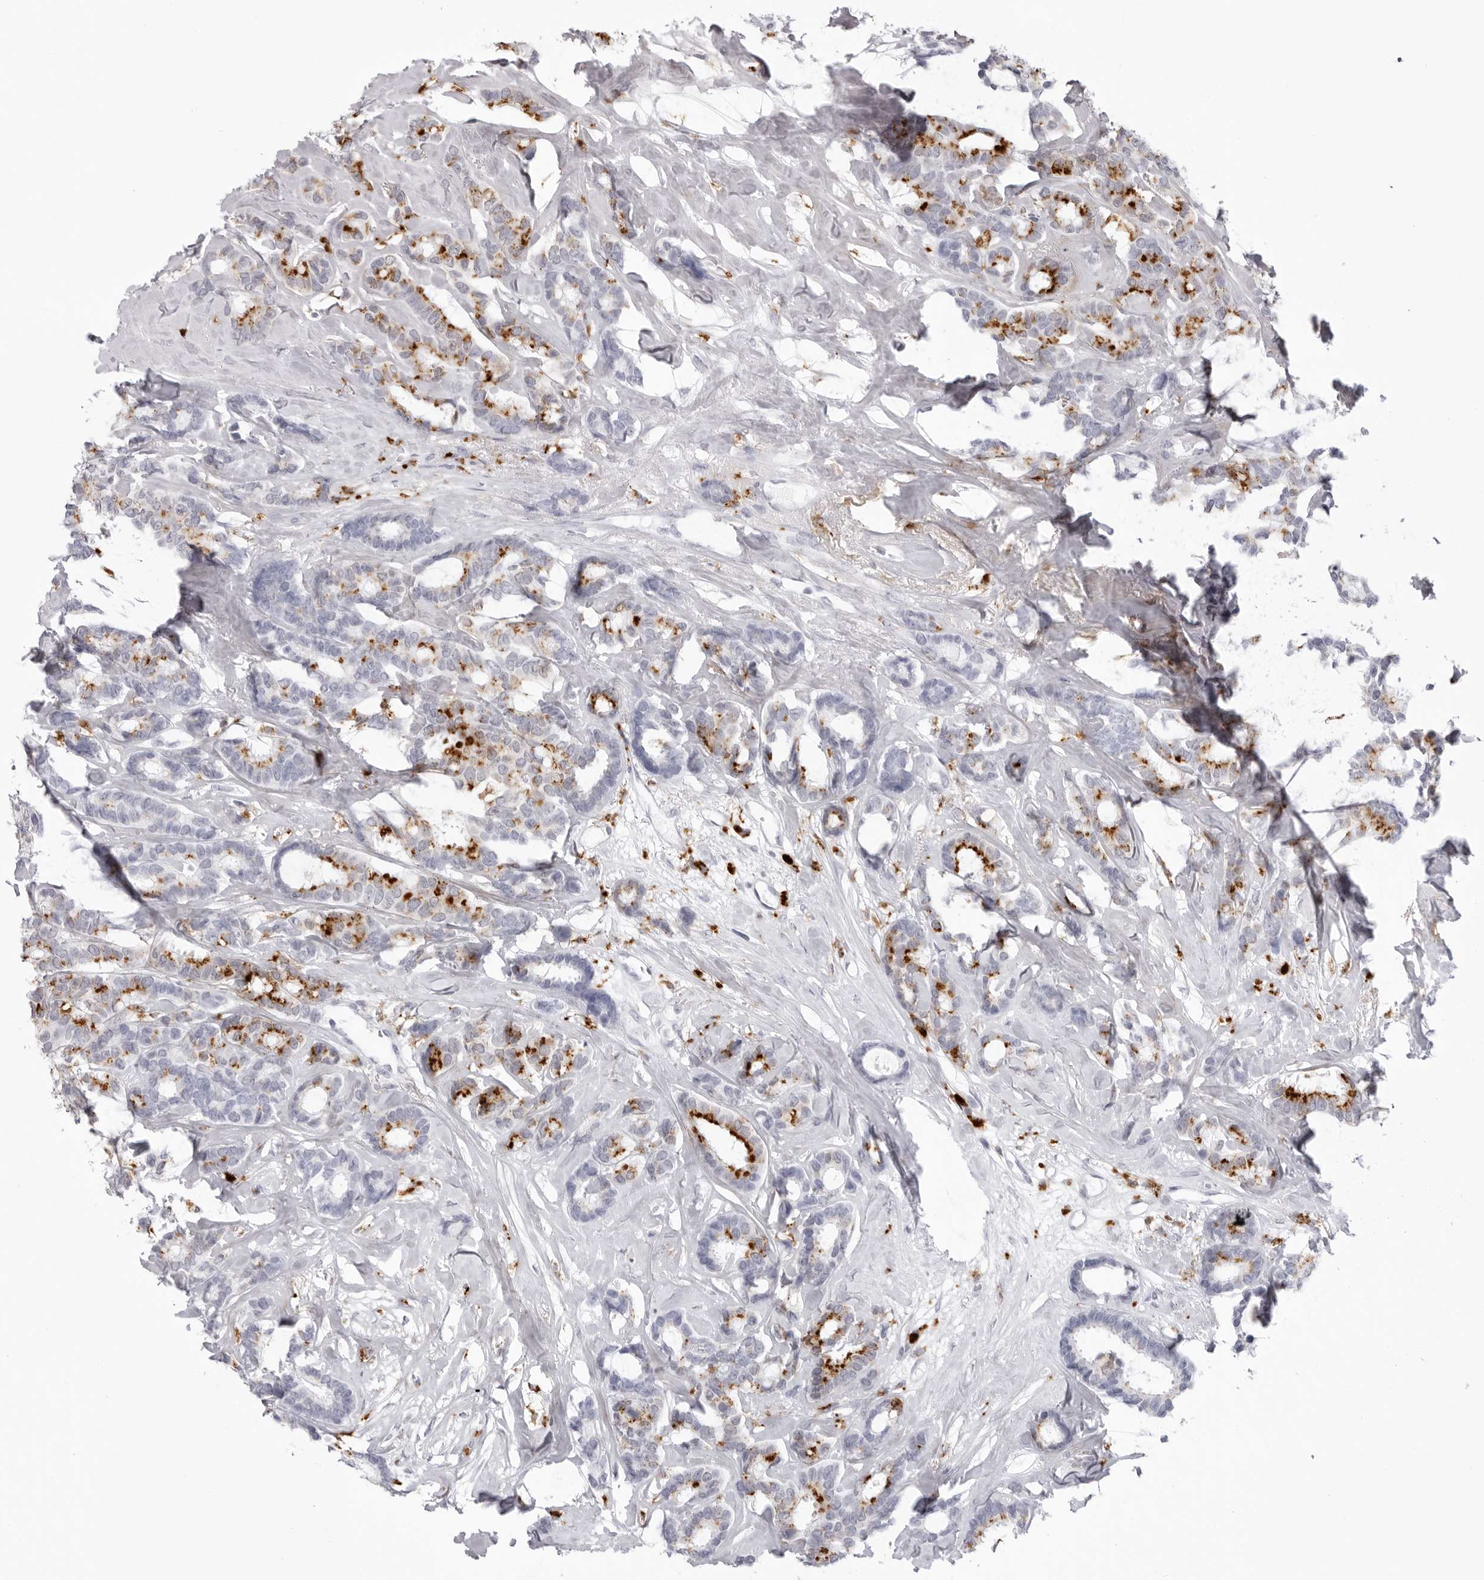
{"staining": {"intensity": "strong", "quantity": "25%-75%", "location": "cytoplasmic/membranous"}, "tissue": "breast cancer", "cell_type": "Tumor cells", "image_type": "cancer", "snomed": [{"axis": "morphology", "description": "Duct carcinoma"}, {"axis": "topography", "description": "Breast"}], "caption": "Tumor cells display high levels of strong cytoplasmic/membranous positivity in approximately 25%-75% of cells in human breast intraductal carcinoma. (Brightfield microscopy of DAB IHC at high magnification).", "gene": "IL25", "patient": {"sex": "female", "age": 87}}